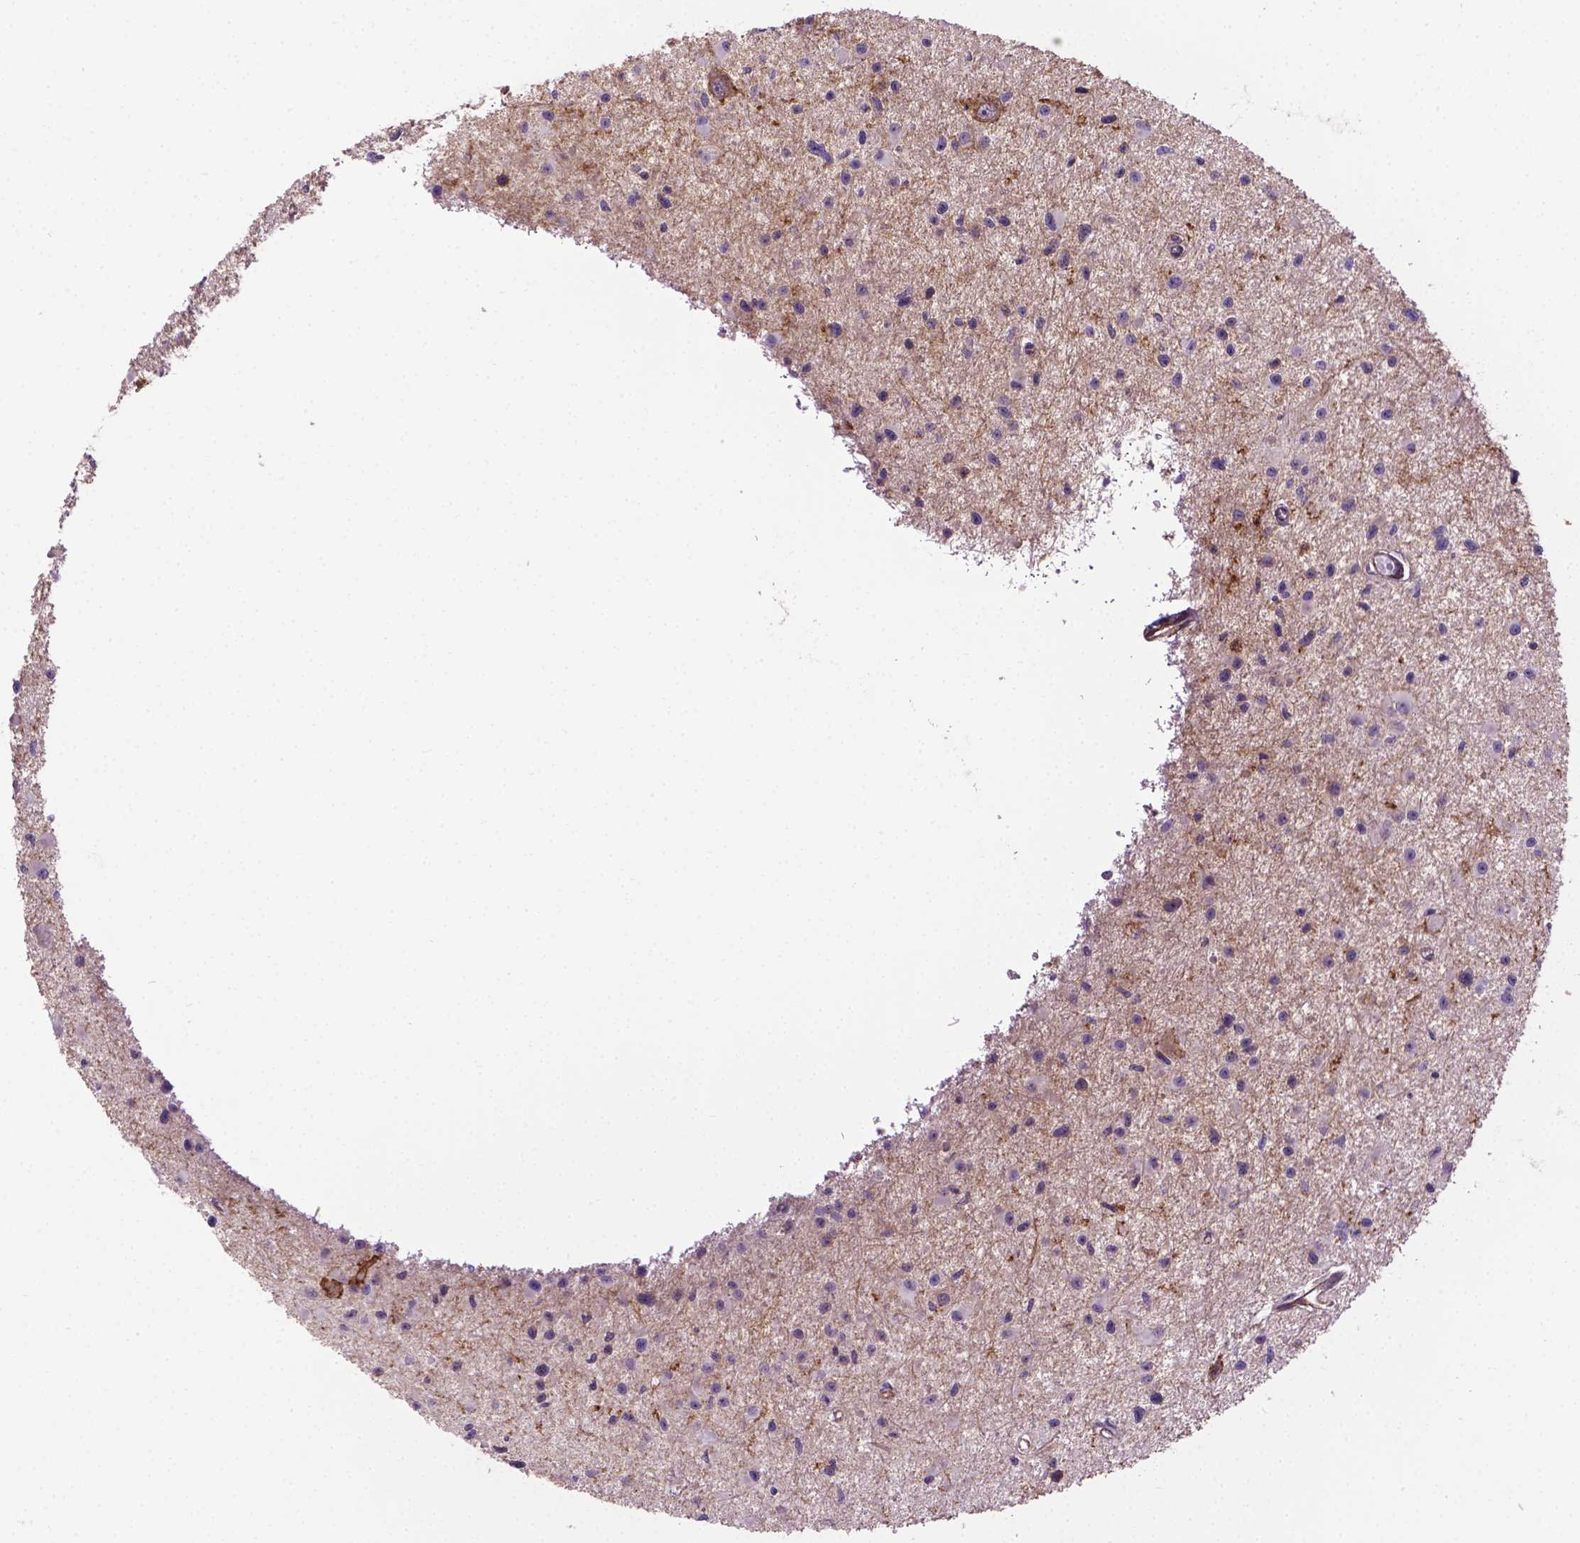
{"staining": {"intensity": "negative", "quantity": "none", "location": "none"}, "tissue": "glioma", "cell_type": "Tumor cells", "image_type": "cancer", "snomed": [{"axis": "morphology", "description": "Glioma, malignant, High grade"}, {"axis": "topography", "description": "Brain"}], "caption": "Immunohistochemical staining of human malignant glioma (high-grade) exhibits no significant expression in tumor cells. Nuclei are stained in blue.", "gene": "ACAD10", "patient": {"sex": "male", "age": 54}}